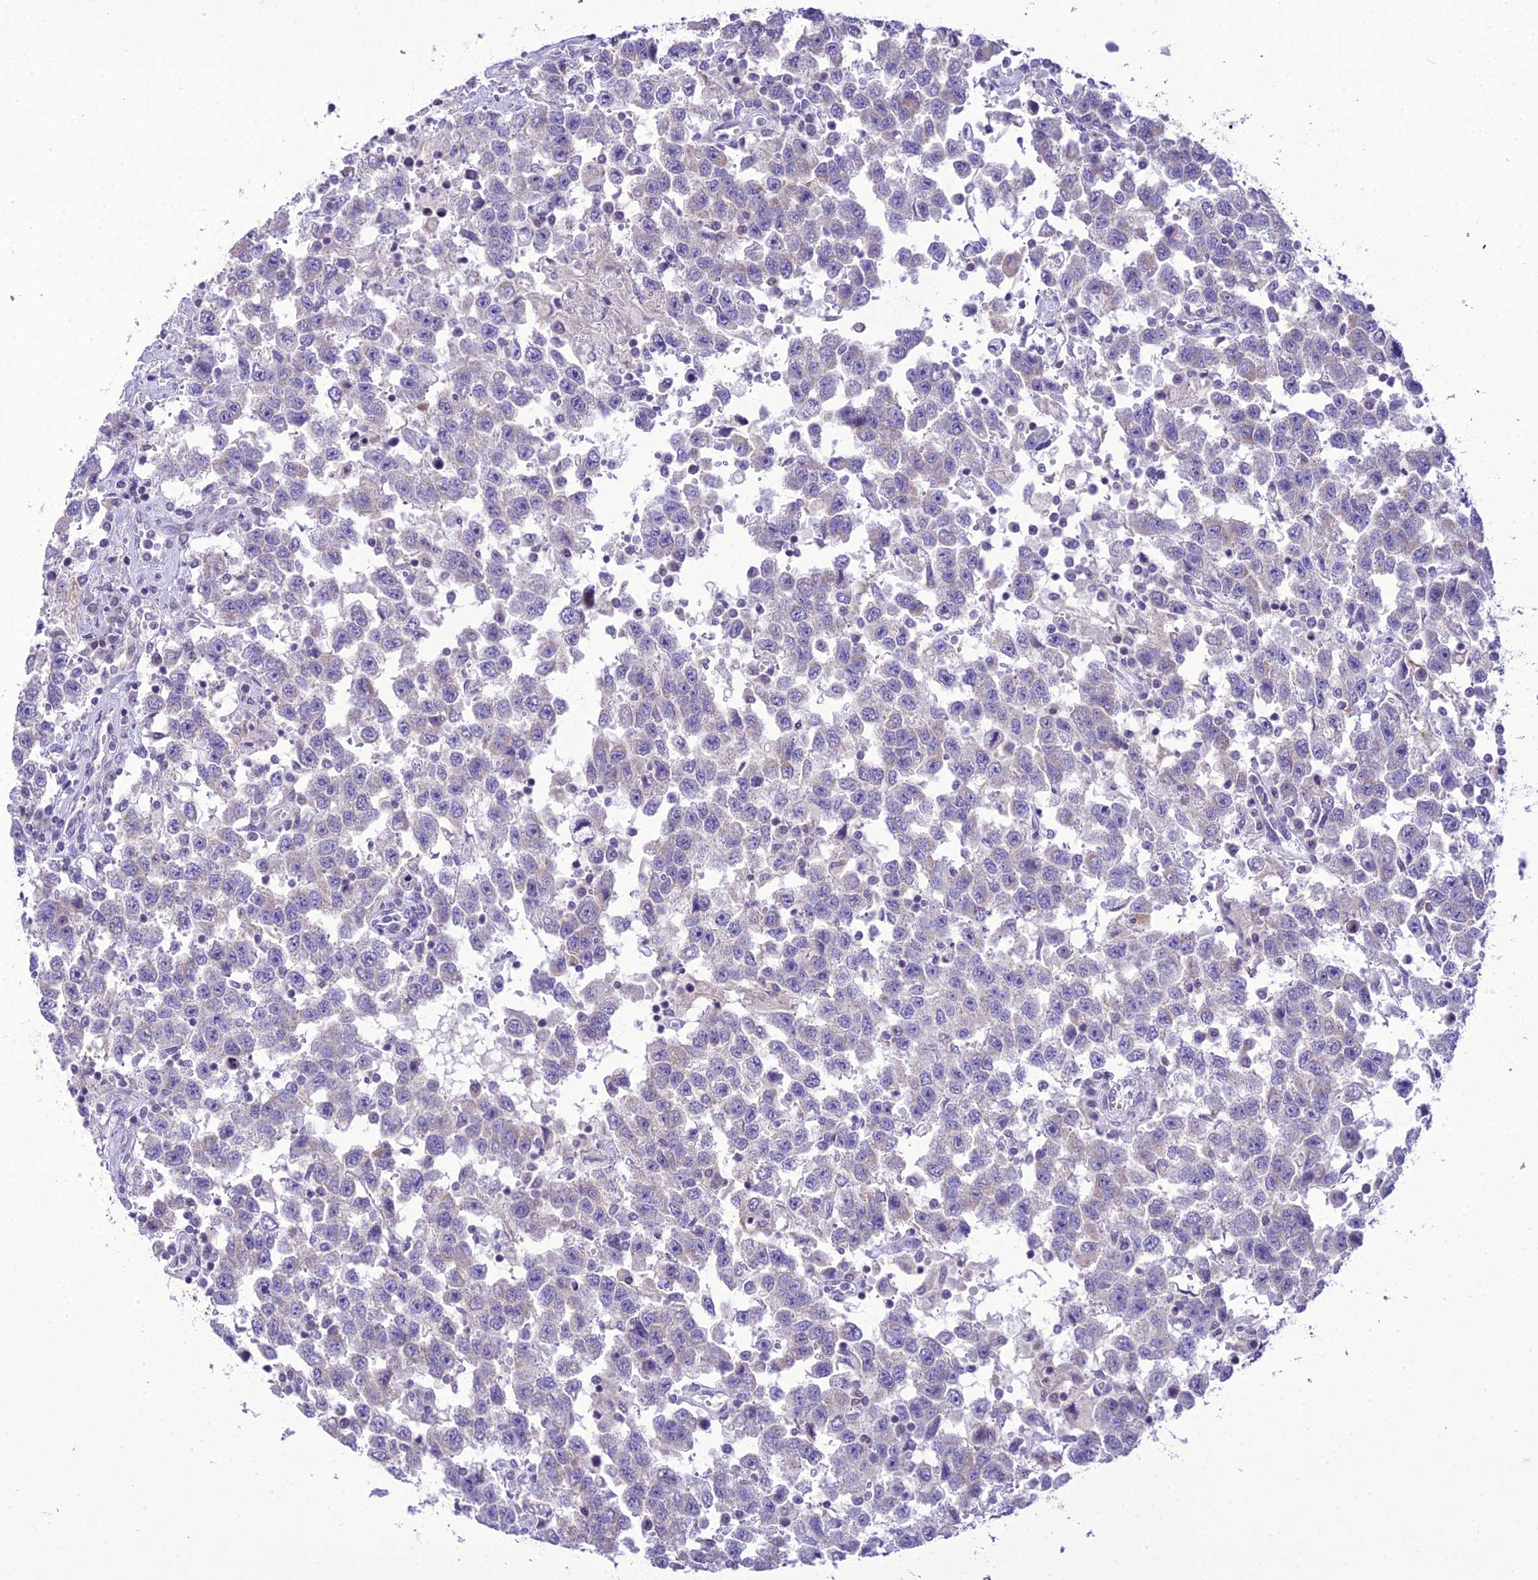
{"staining": {"intensity": "negative", "quantity": "none", "location": "none"}, "tissue": "testis cancer", "cell_type": "Tumor cells", "image_type": "cancer", "snomed": [{"axis": "morphology", "description": "Seminoma, NOS"}, {"axis": "topography", "description": "Testis"}], "caption": "Testis cancer was stained to show a protein in brown. There is no significant expression in tumor cells.", "gene": "B9D2", "patient": {"sex": "male", "age": 41}}